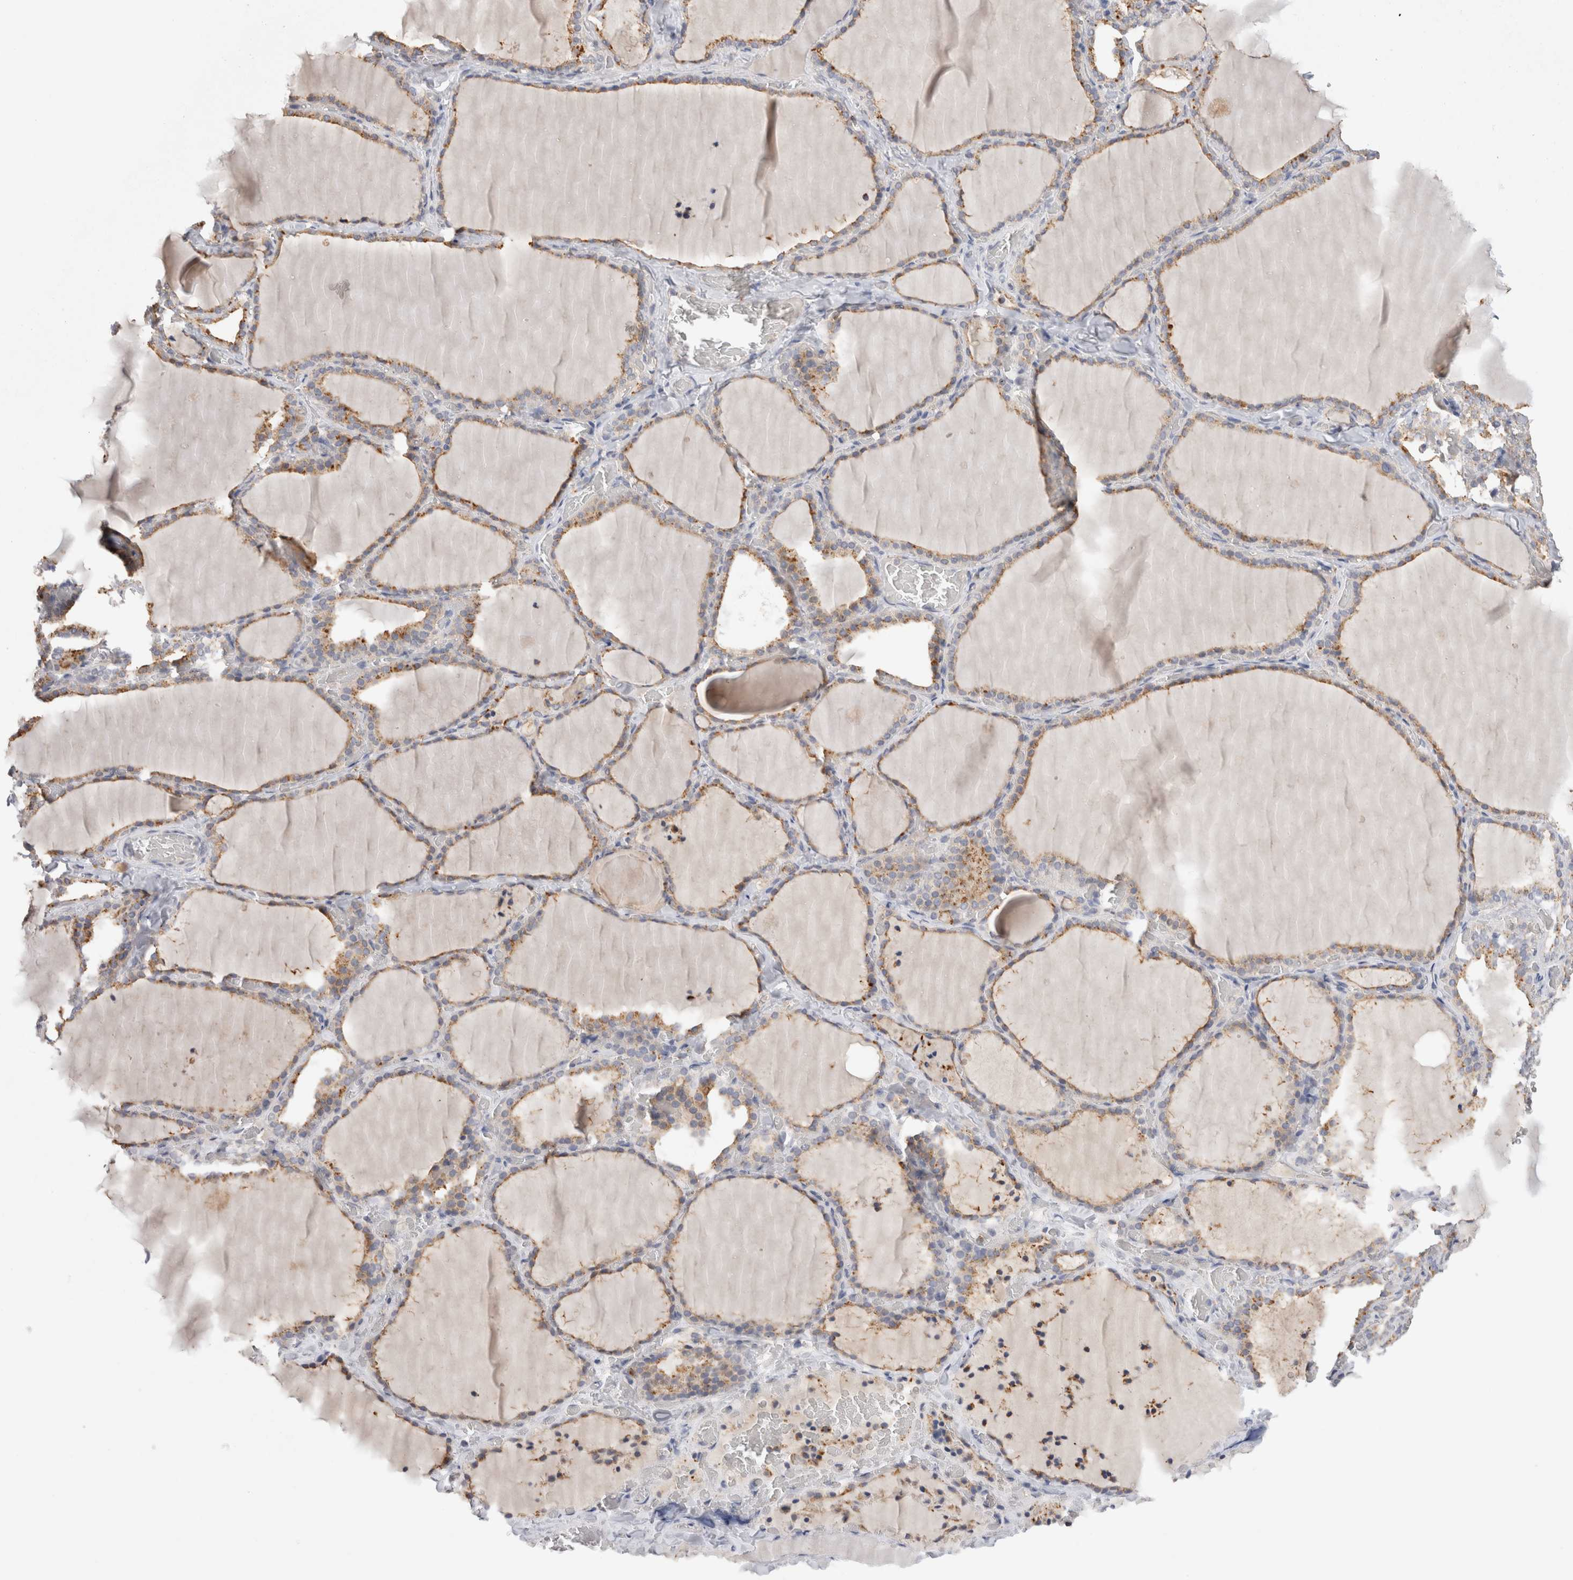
{"staining": {"intensity": "moderate", "quantity": ">75%", "location": "cytoplasmic/membranous"}, "tissue": "thyroid gland", "cell_type": "Glandular cells", "image_type": "normal", "snomed": [{"axis": "morphology", "description": "Normal tissue, NOS"}, {"axis": "topography", "description": "Thyroid gland"}], "caption": "Moderate cytoplasmic/membranous expression is present in about >75% of glandular cells in unremarkable thyroid gland. Using DAB (brown) and hematoxylin (blue) stains, captured at high magnification using brightfield microscopy.", "gene": "GNS", "patient": {"sex": "female", "age": 22}}